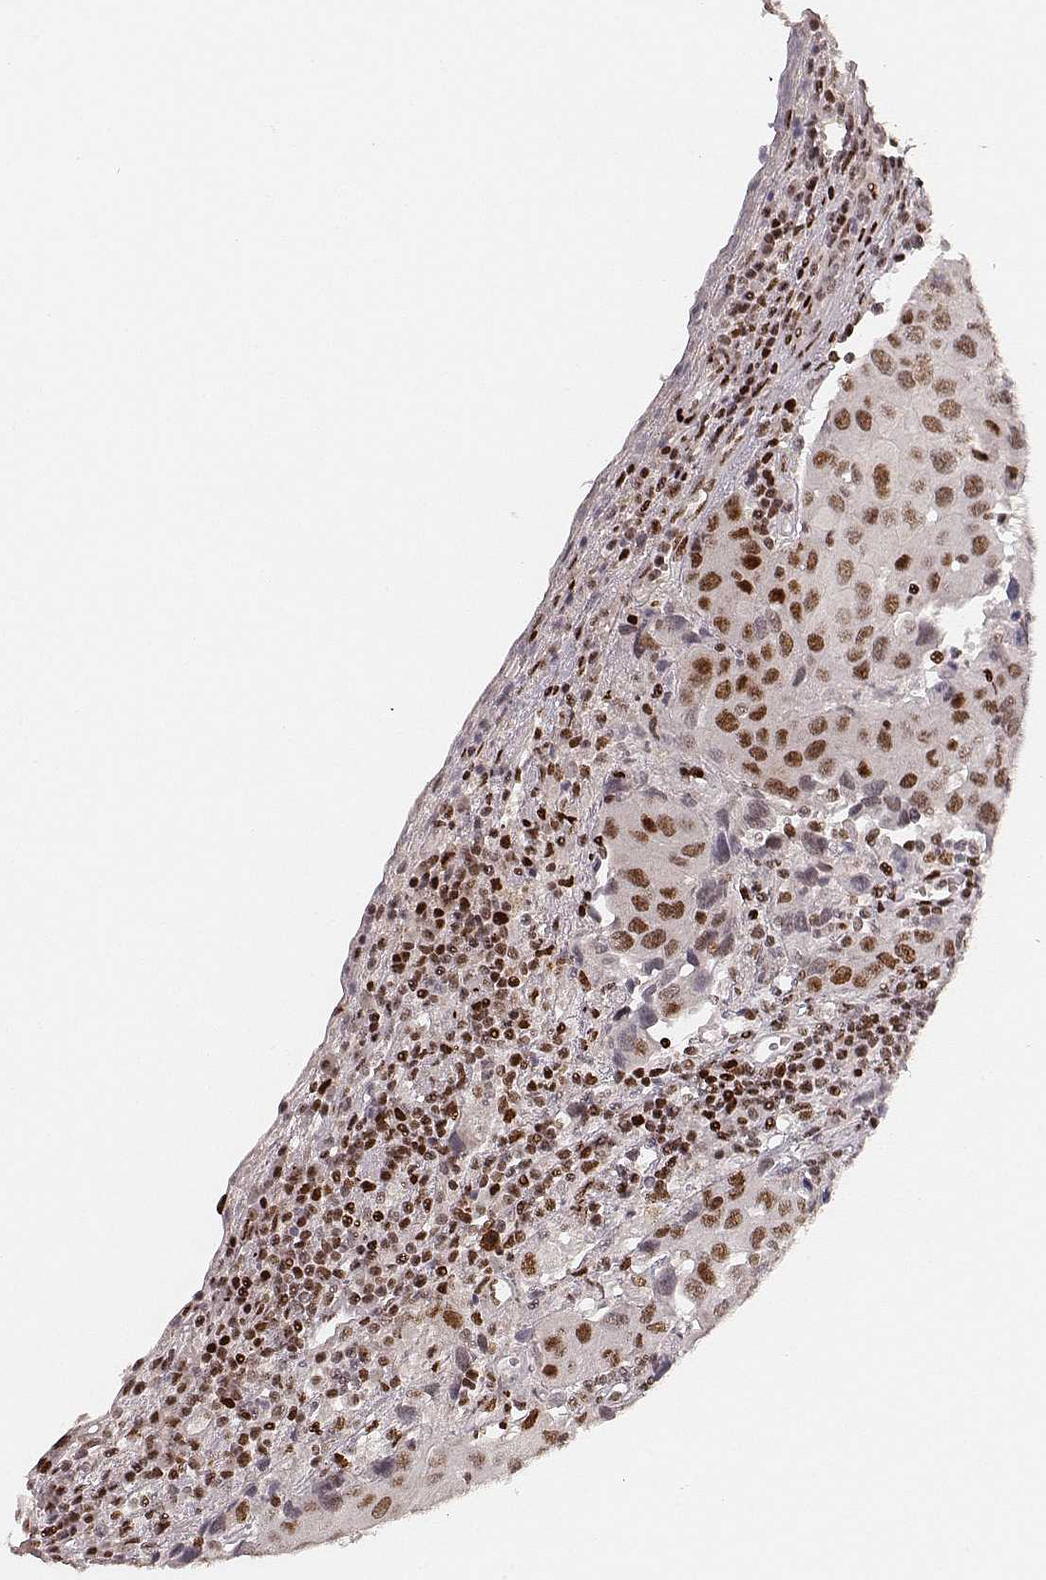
{"staining": {"intensity": "moderate", "quantity": ">75%", "location": "nuclear"}, "tissue": "urothelial cancer", "cell_type": "Tumor cells", "image_type": "cancer", "snomed": [{"axis": "morphology", "description": "Urothelial carcinoma, High grade"}, {"axis": "topography", "description": "Urinary bladder"}], "caption": "DAB immunohistochemical staining of high-grade urothelial carcinoma reveals moderate nuclear protein positivity in approximately >75% of tumor cells.", "gene": "HNRNPC", "patient": {"sex": "female", "age": 85}}